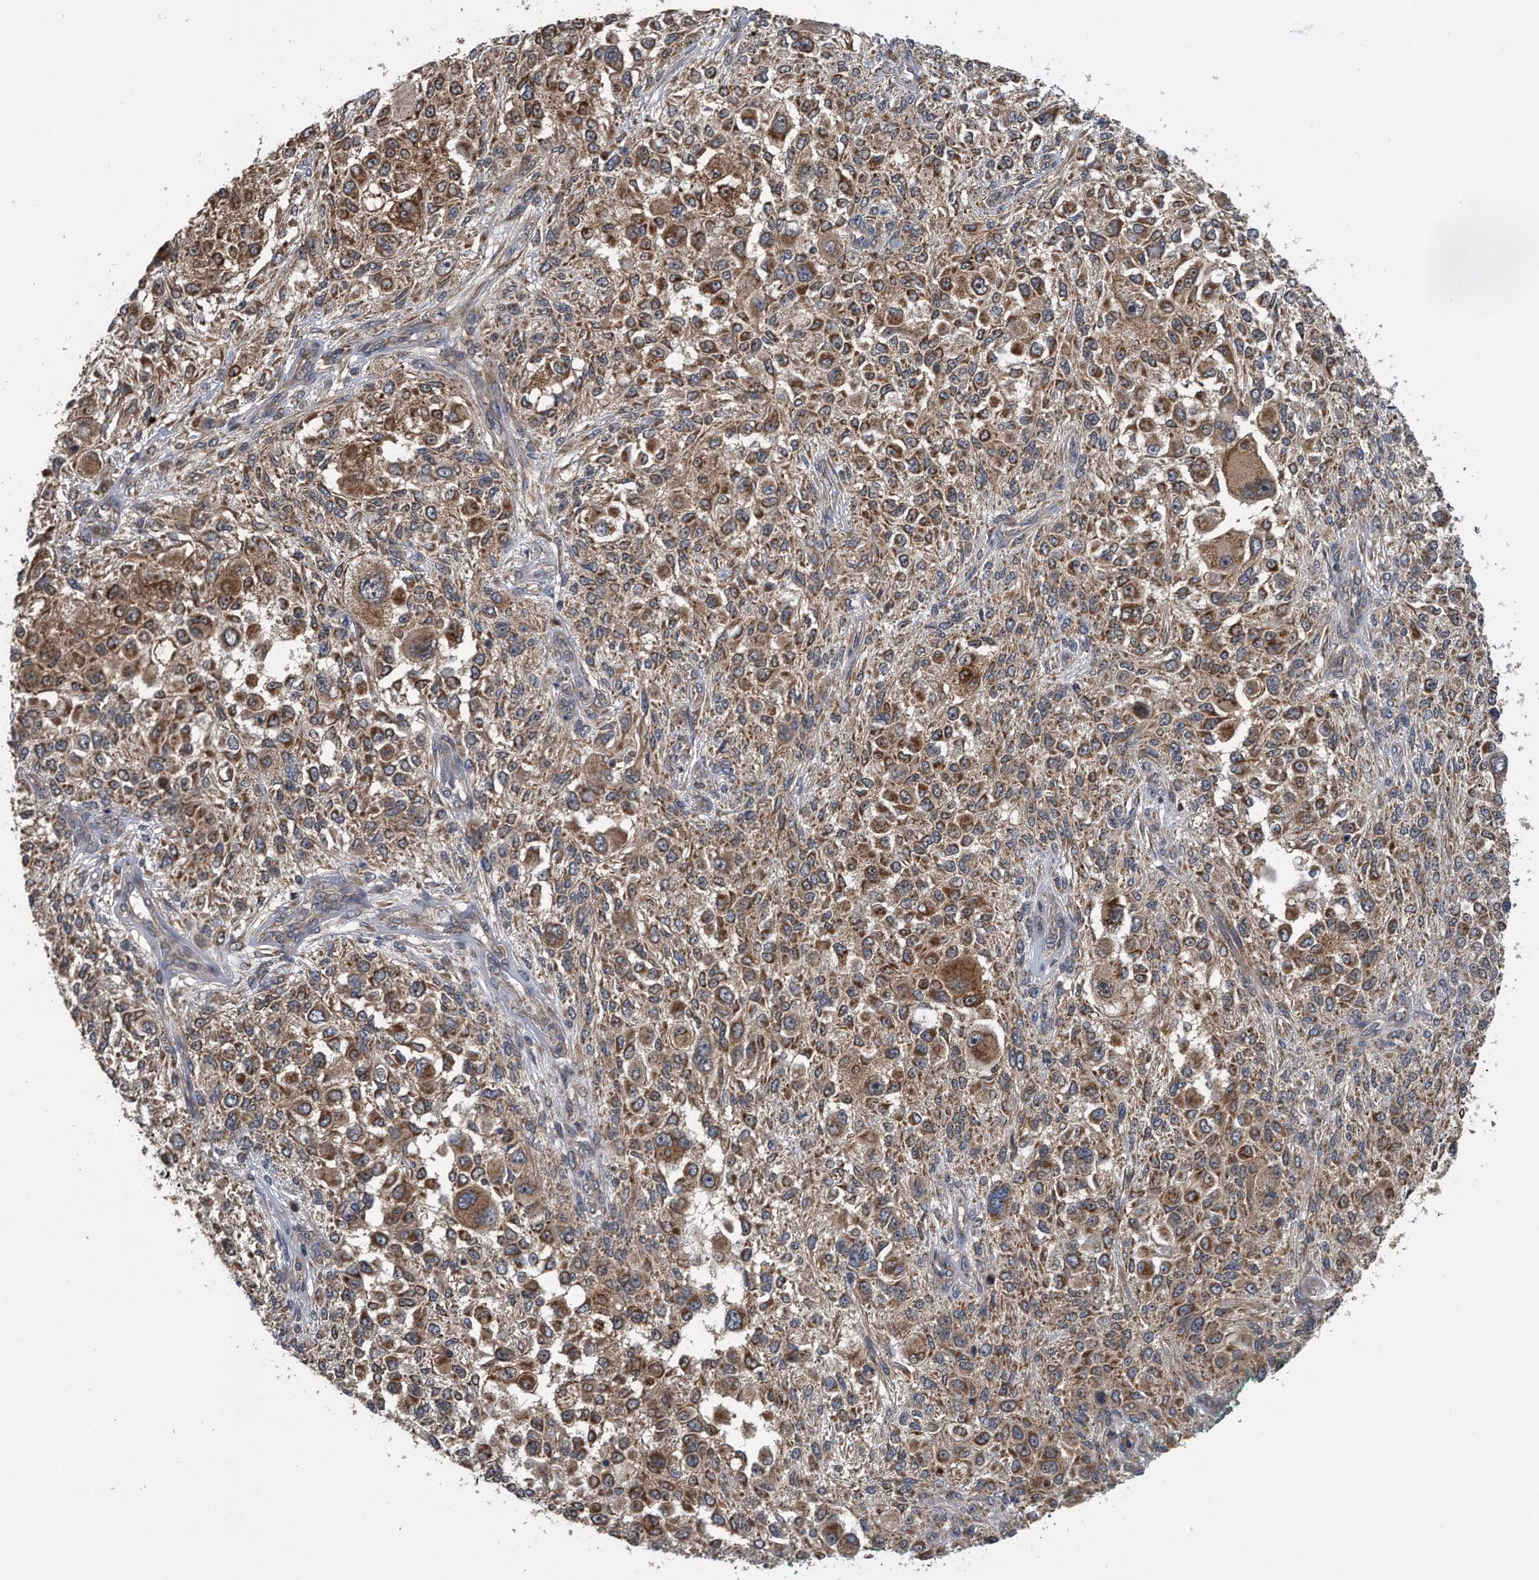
{"staining": {"intensity": "moderate", "quantity": ">75%", "location": "cytoplasmic/membranous"}, "tissue": "melanoma", "cell_type": "Tumor cells", "image_type": "cancer", "snomed": [{"axis": "morphology", "description": "Necrosis, NOS"}, {"axis": "morphology", "description": "Malignant melanoma, NOS"}, {"axis": "topography", "description": "Skin"}], "caption": "Tumor cells reveal medium levels of moderate cytoplasmic/membranous positivity in about >75% of cells in human malignant melanoma. The staining is performed using DAB brown chromogen to label protein expression. The nuclei are counter-stained blue using hematoxylin.", "gene": "ALPK2", "patient": {"sex": "female", "age": 87}}